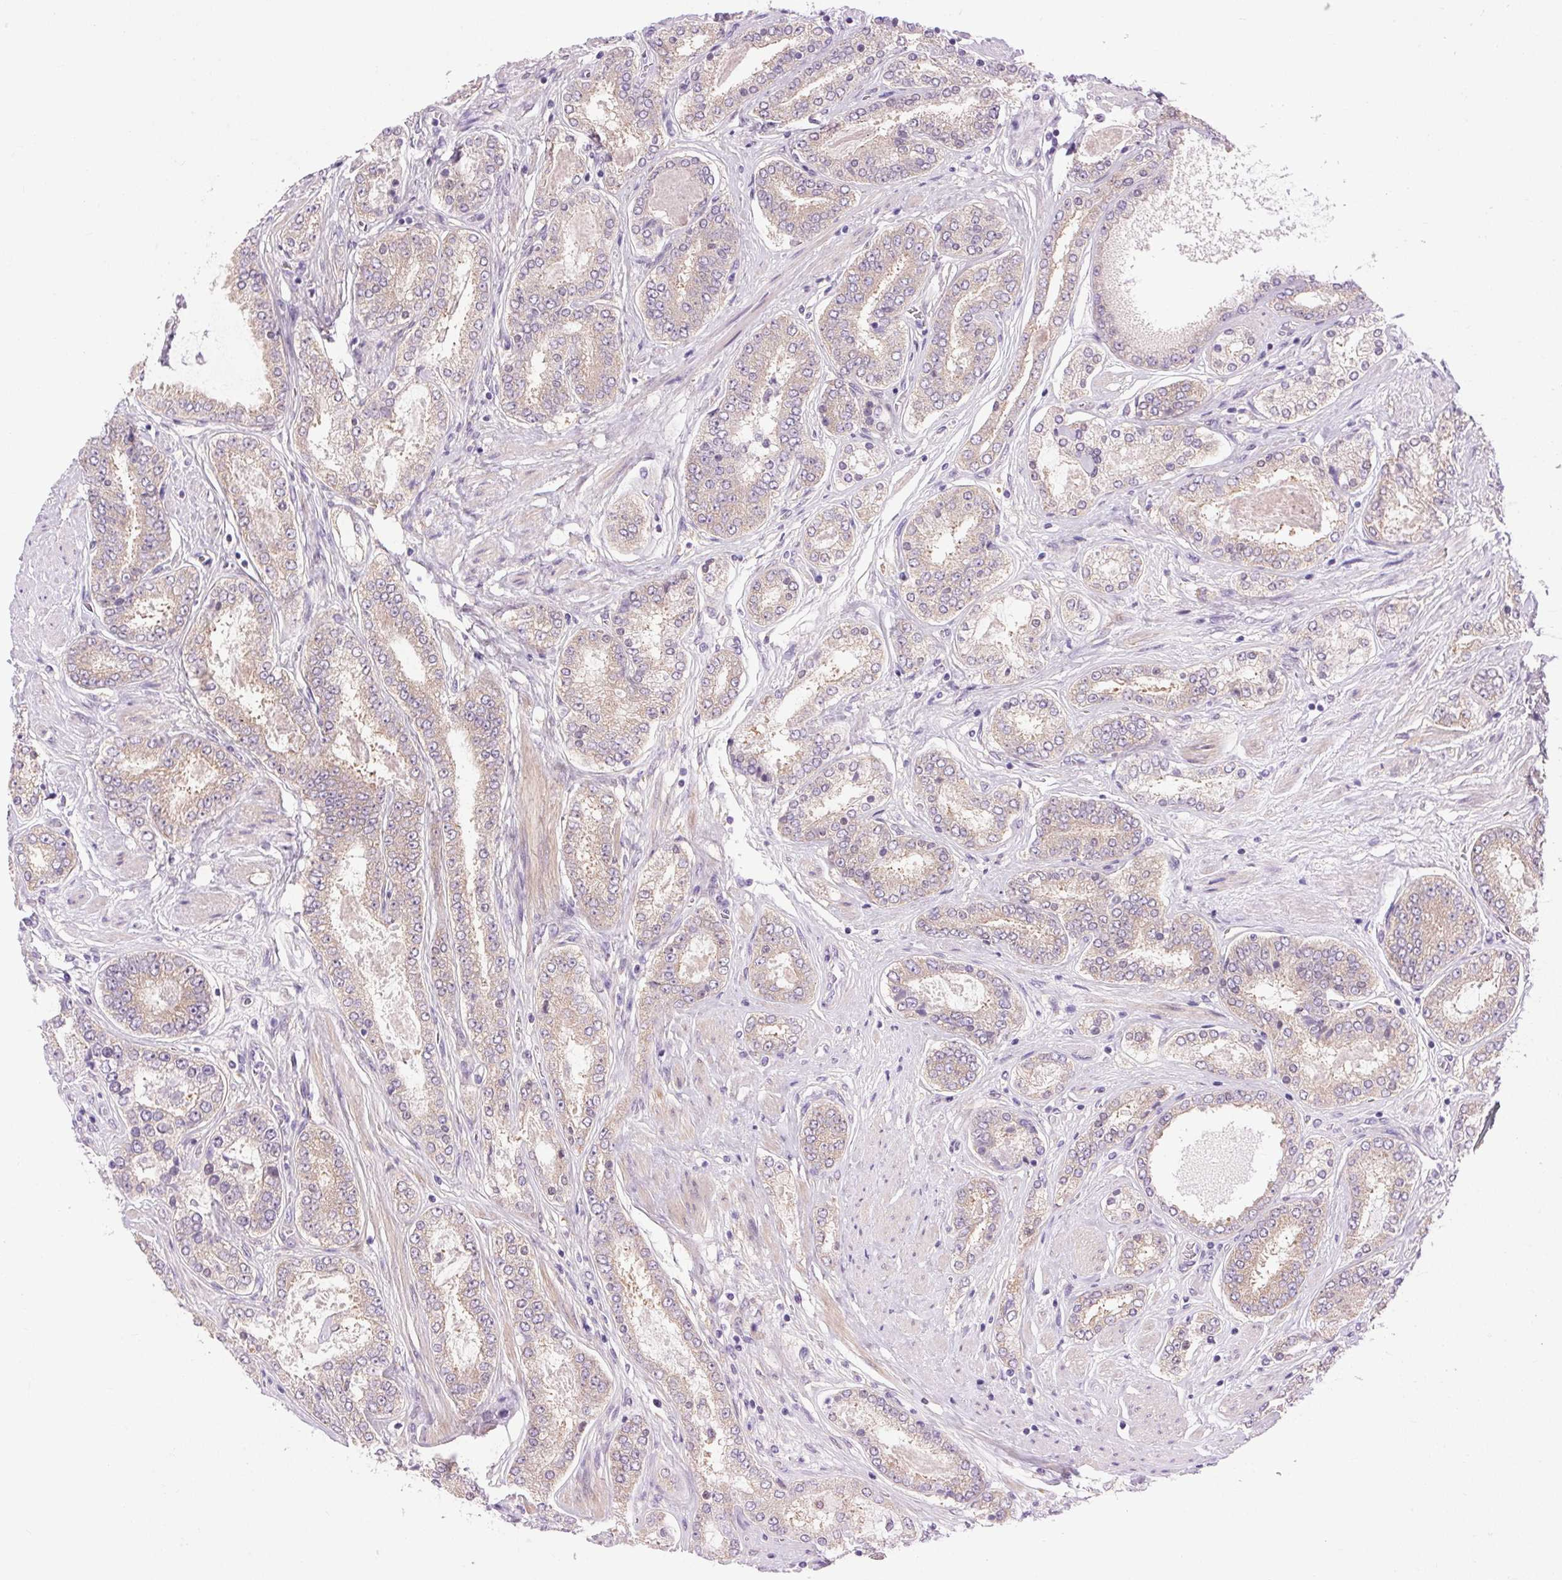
{"staining": {"intensity": "weak", "quantity": "<25%", "location": "cytoplasmic/membranous"}, "tissue": "prostate cancer", "cell_type": "Tumor cells", "image_type": "cancer", "snomed": [{"axis": "morphology", "description": "Adenocarcinoma, High grade"}, {"axis": "topography", "description": "Prostate"}], "caption": "High-grade adenocarcinoma (prostate) was stained to show a protein in brown. There is no significant positivity in tumor cells. The staining is performed using DAB brown chromogen with nuclei counter-stained in using hematoxylin.", "gene": "SOWAHC", "patient": {"sex": "male", "age": 63}}